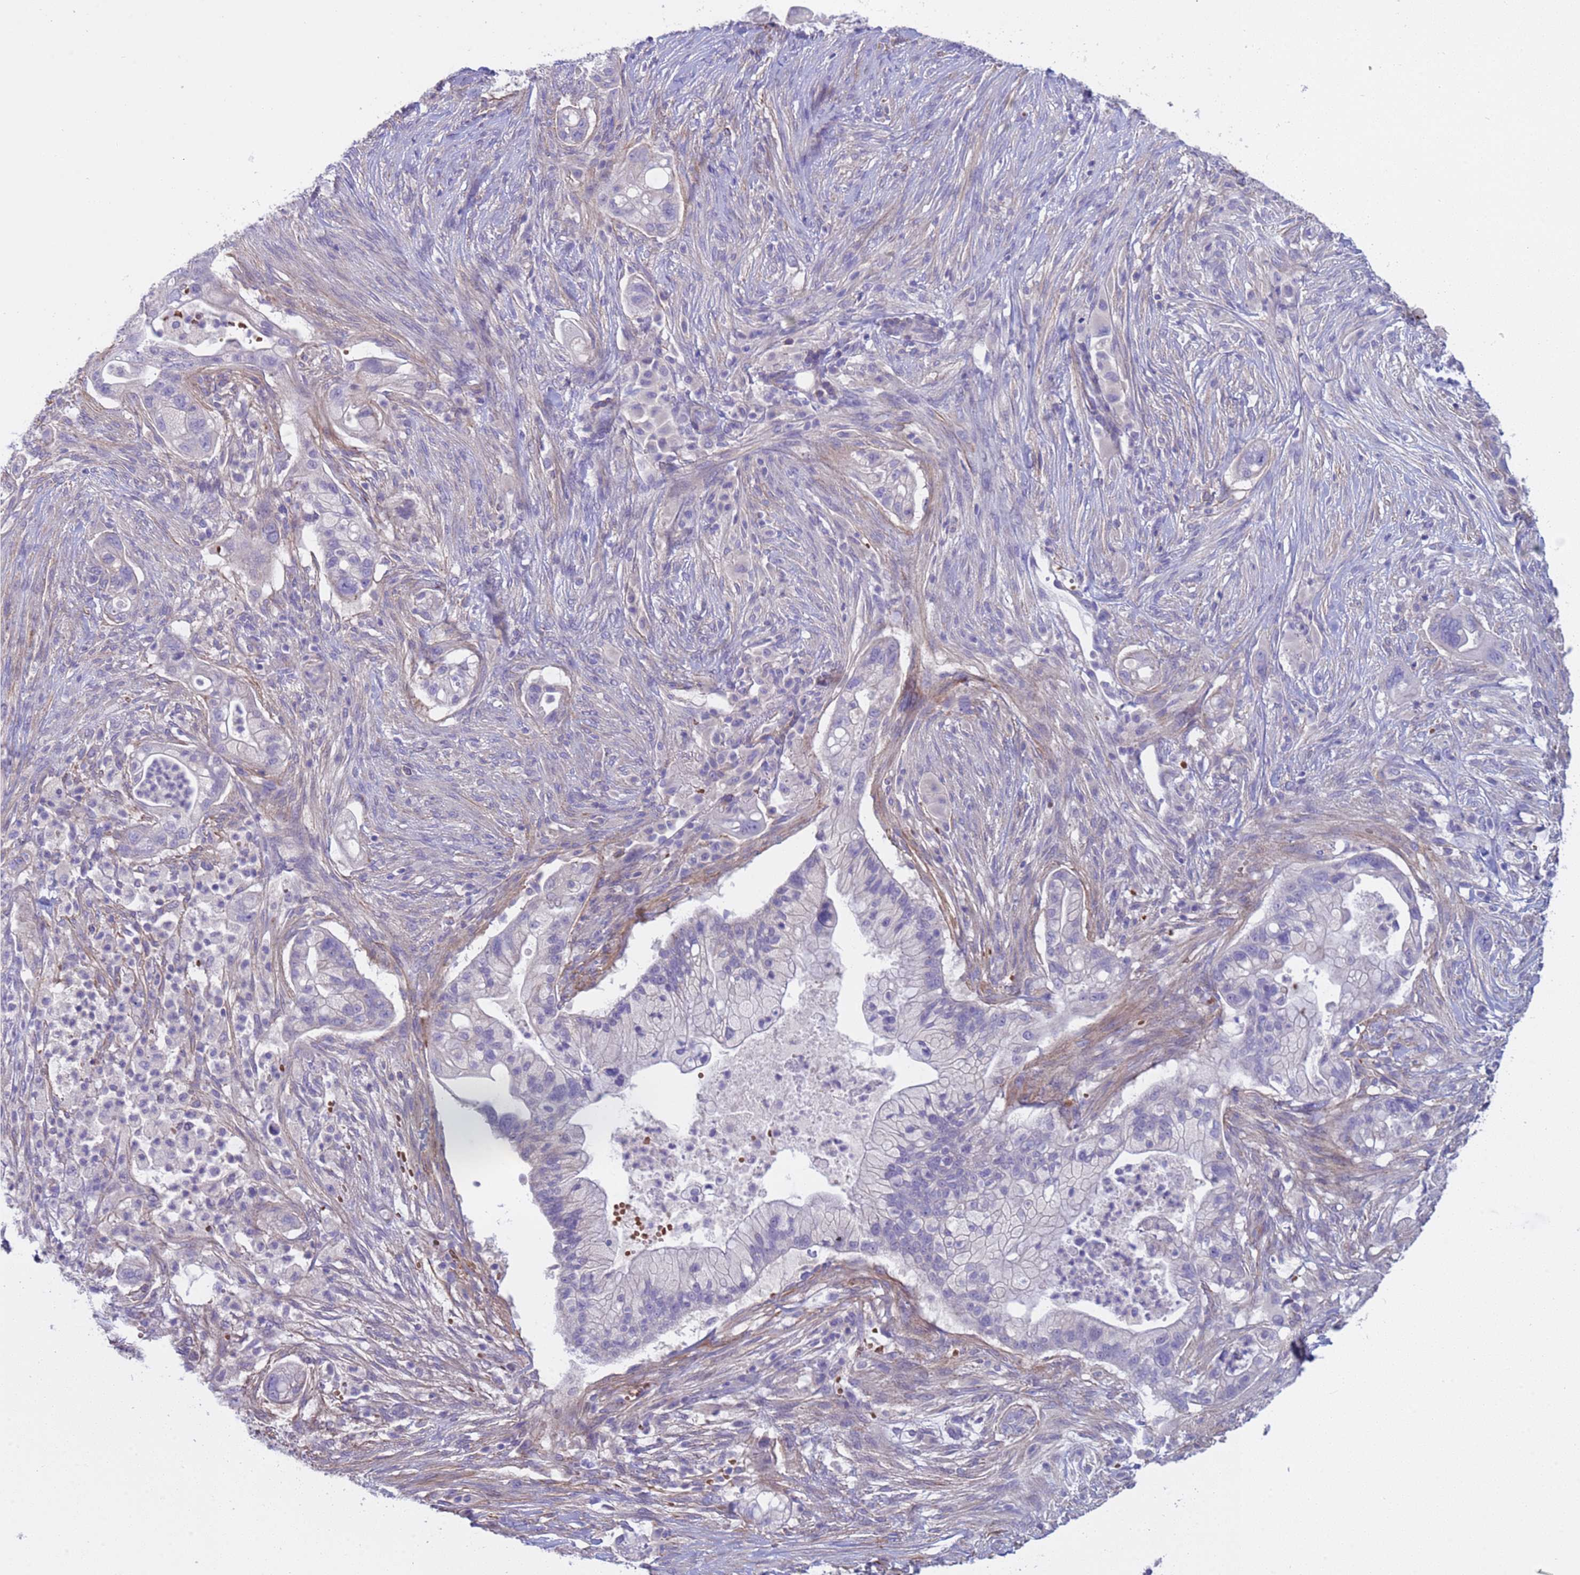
{"staining": {"intensity": "negative", "quantity": "none", "location": "none"}, "tissue": "pancreatic cancer", "cell_type": "Tumor cells", "image_type": "cancer", "snomed": [{"axis": "morphology", "description": "Adenocarcinoma, NOS"}, {"axis": "topography", "description": "Pancreas"}], "caption": "This is an immunohistochemistry (IHC) micrograph of human pancreatic adenocarcinoma. There is no expression in tumor cells.", "gene": "KBTBD3", "patient": {"sex": "male", "age": 44}}